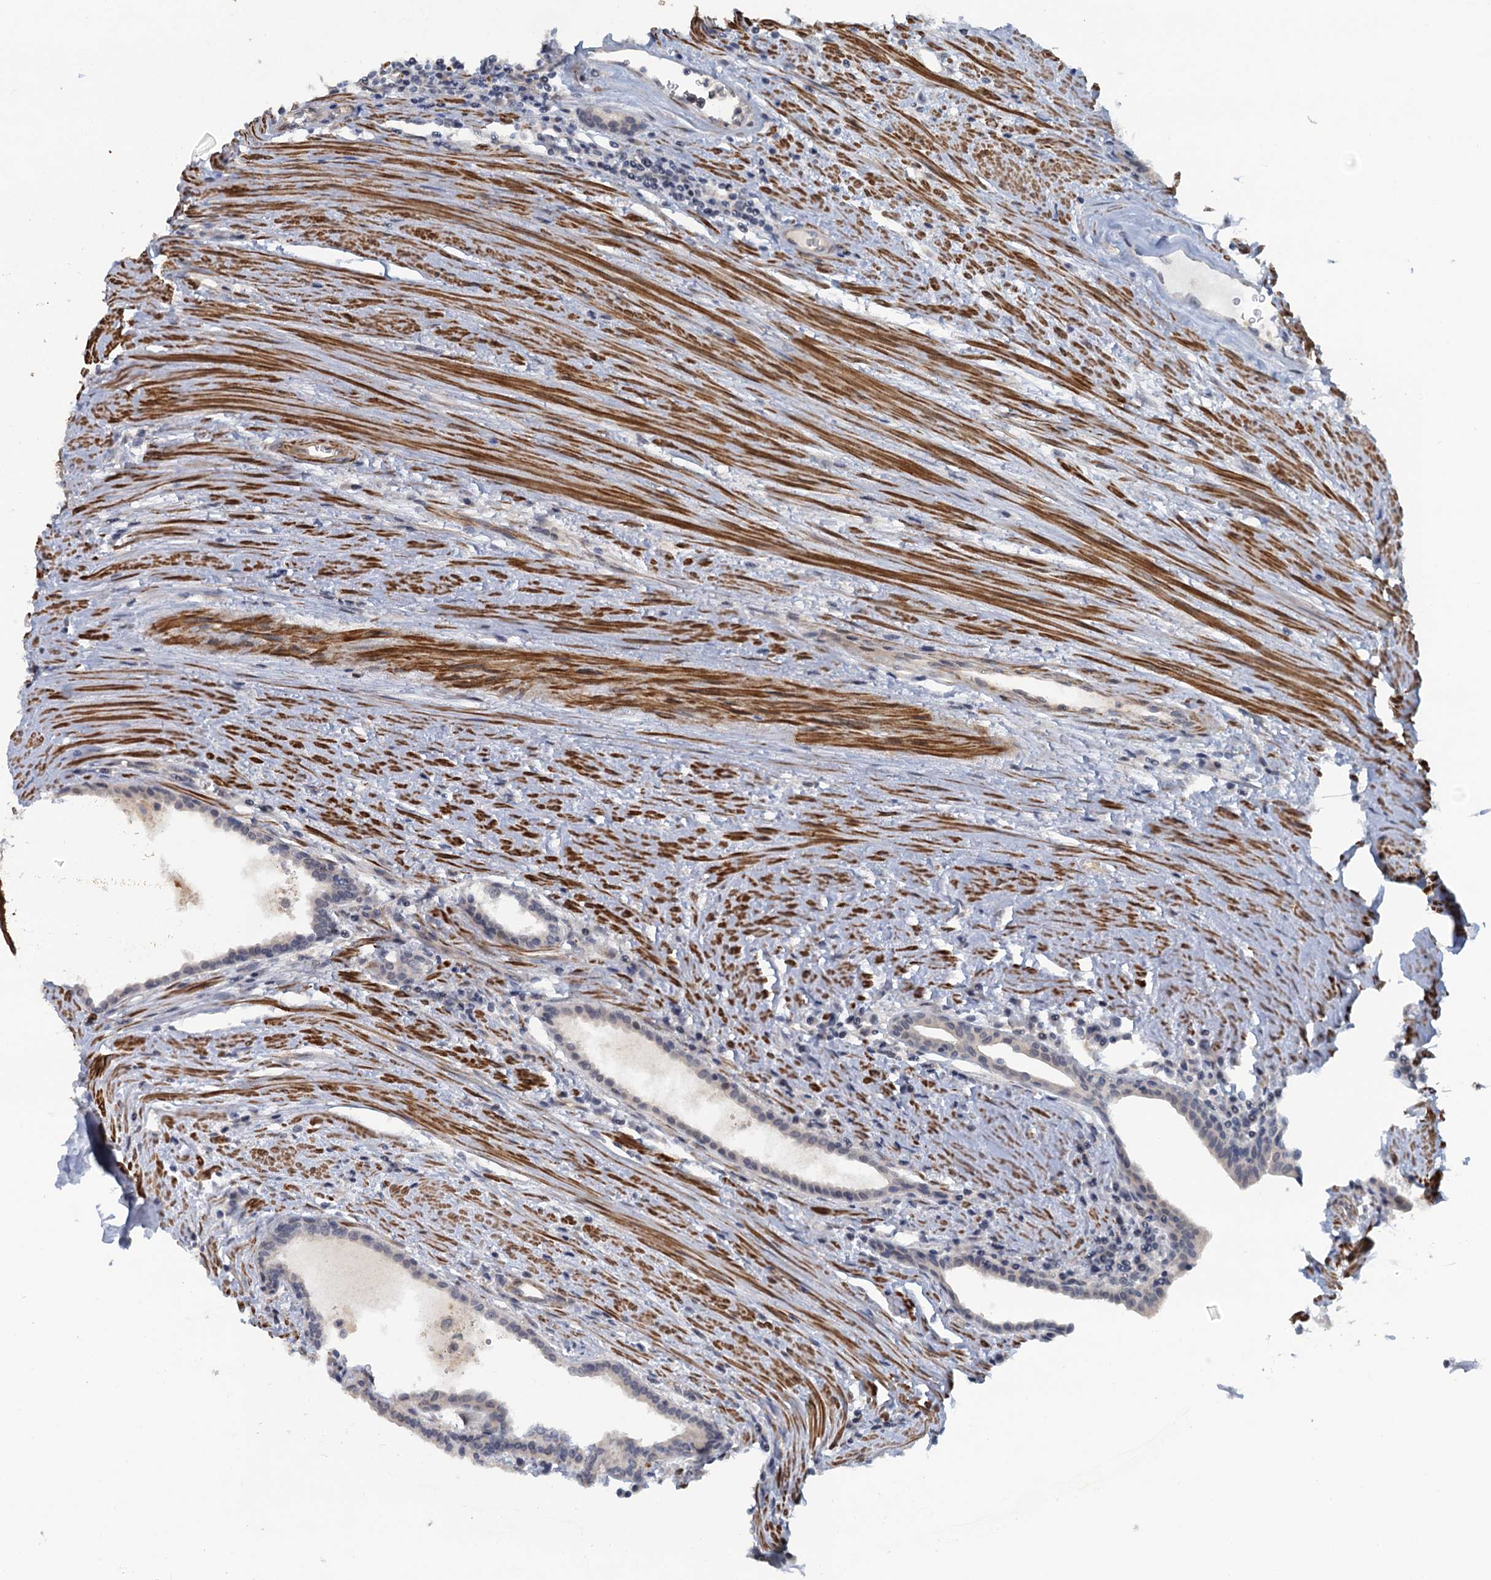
{"staining": {"intensity": "weak", "quantity": "<25%", "location": "nuclear"}, "tissue": "prostate cancer", "cell_type": "Tumor cells", "image_type": "cancer", "snomed": [{"axis": "morphology", "description": "Adenocarcinoma, High grade"}, {"axis": "topography", "description": "Prostate"}], "caption": "Tumor cells are negative for protein expression in human prostate cancer (high-grade adenocarcinoma).", "gene": "MYO16", "patient": {"sex": "male", "age": 68}}